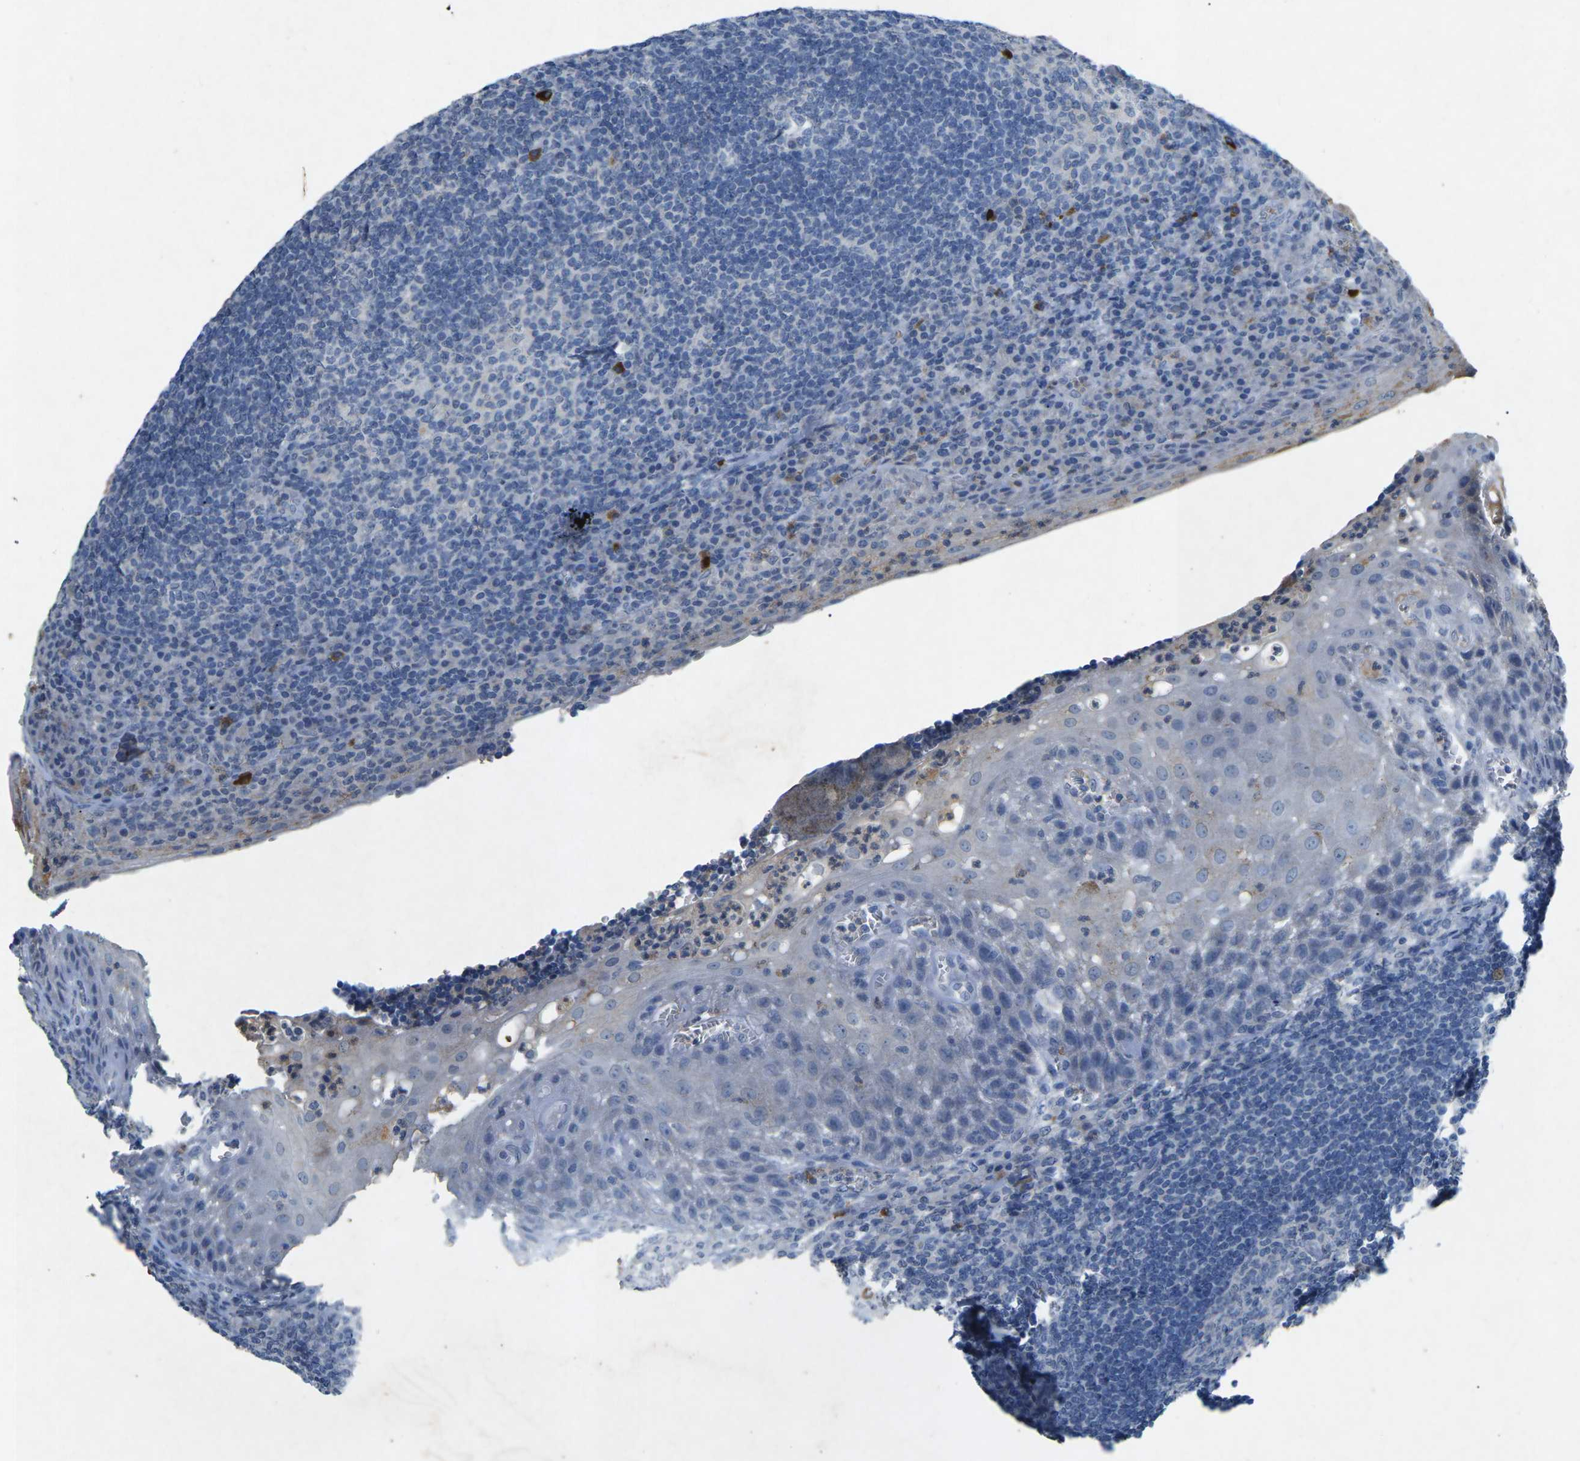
{"staining": {"intensity": "negative", "quantity": "none", "location": "none"}, "tissue": "tonsil", "cell_type": "Germinal center cells", "image_type": "normal", "snomed": [{"axis": "morphology", "description": "Normal tissue, NOS"}, {"axis": "topography", "description": "Tonsil"}], "caption": "Immunohistochemistry (IHC) of benign tonsil reveals no staining in germinal center cells. Brightfield microscopy of IHC stained with DAB (brown) and hematoxylin (blue), captured at high magnification.", "gene": "PLG", "patient": {"sex": "male", "age": 37}}